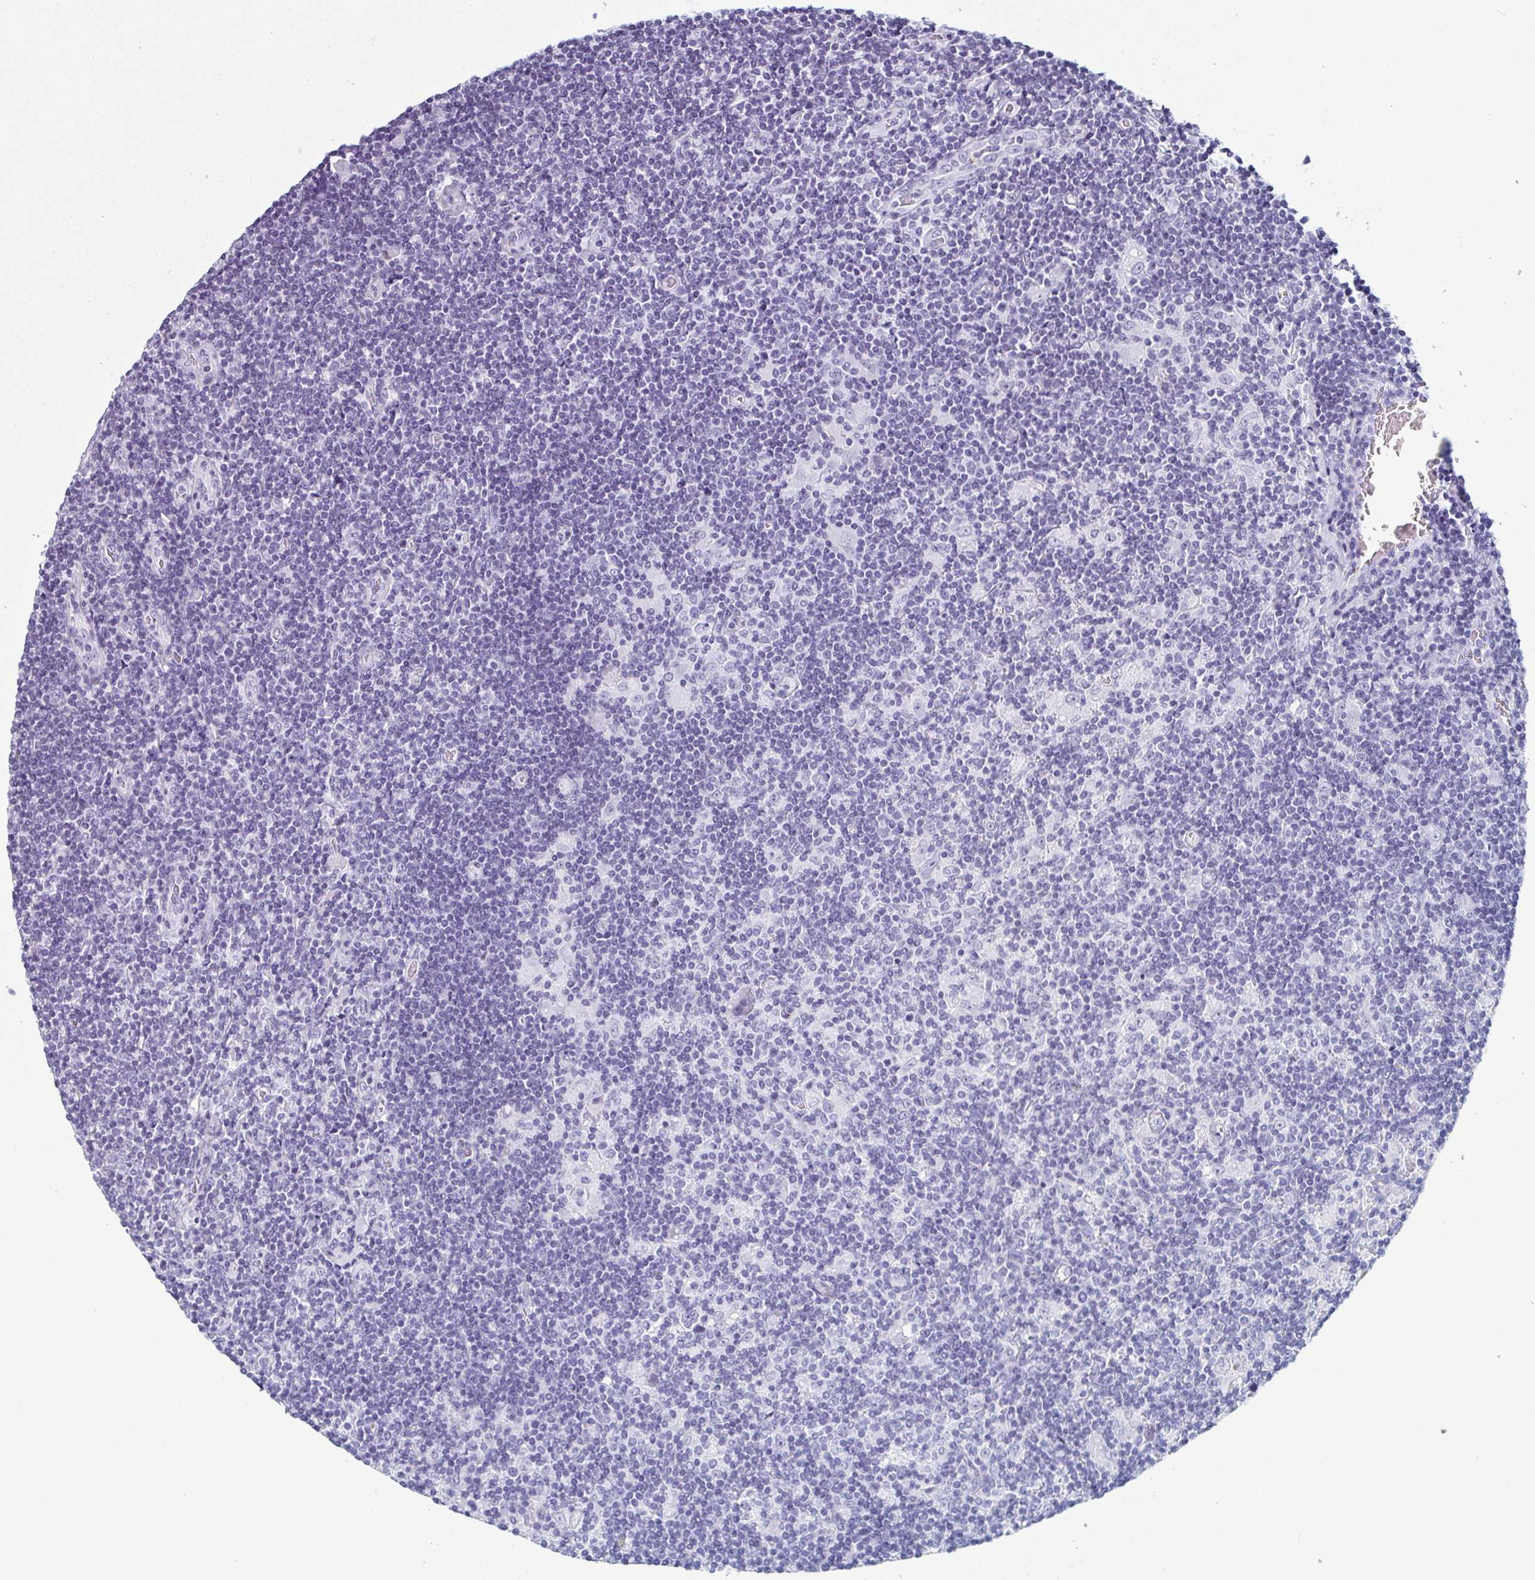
{"staining": {"intensity": "negative", "quantity": "none", "location": "none"}, "tissue": "lymphoma", "cell_type": "Tumor cells", "image_type": "cancer", "snomed": [{"axis": "morphology", "description": "Hodgkin's disease, NOS"}, {"axis": "topography", "description": "Lymph node"}], "caption": "Protein analysis of lymphoma exhibits no significant staining in tumor cells.", "gene": "CDA", "patient": {"sex": "male", "age": 40}}